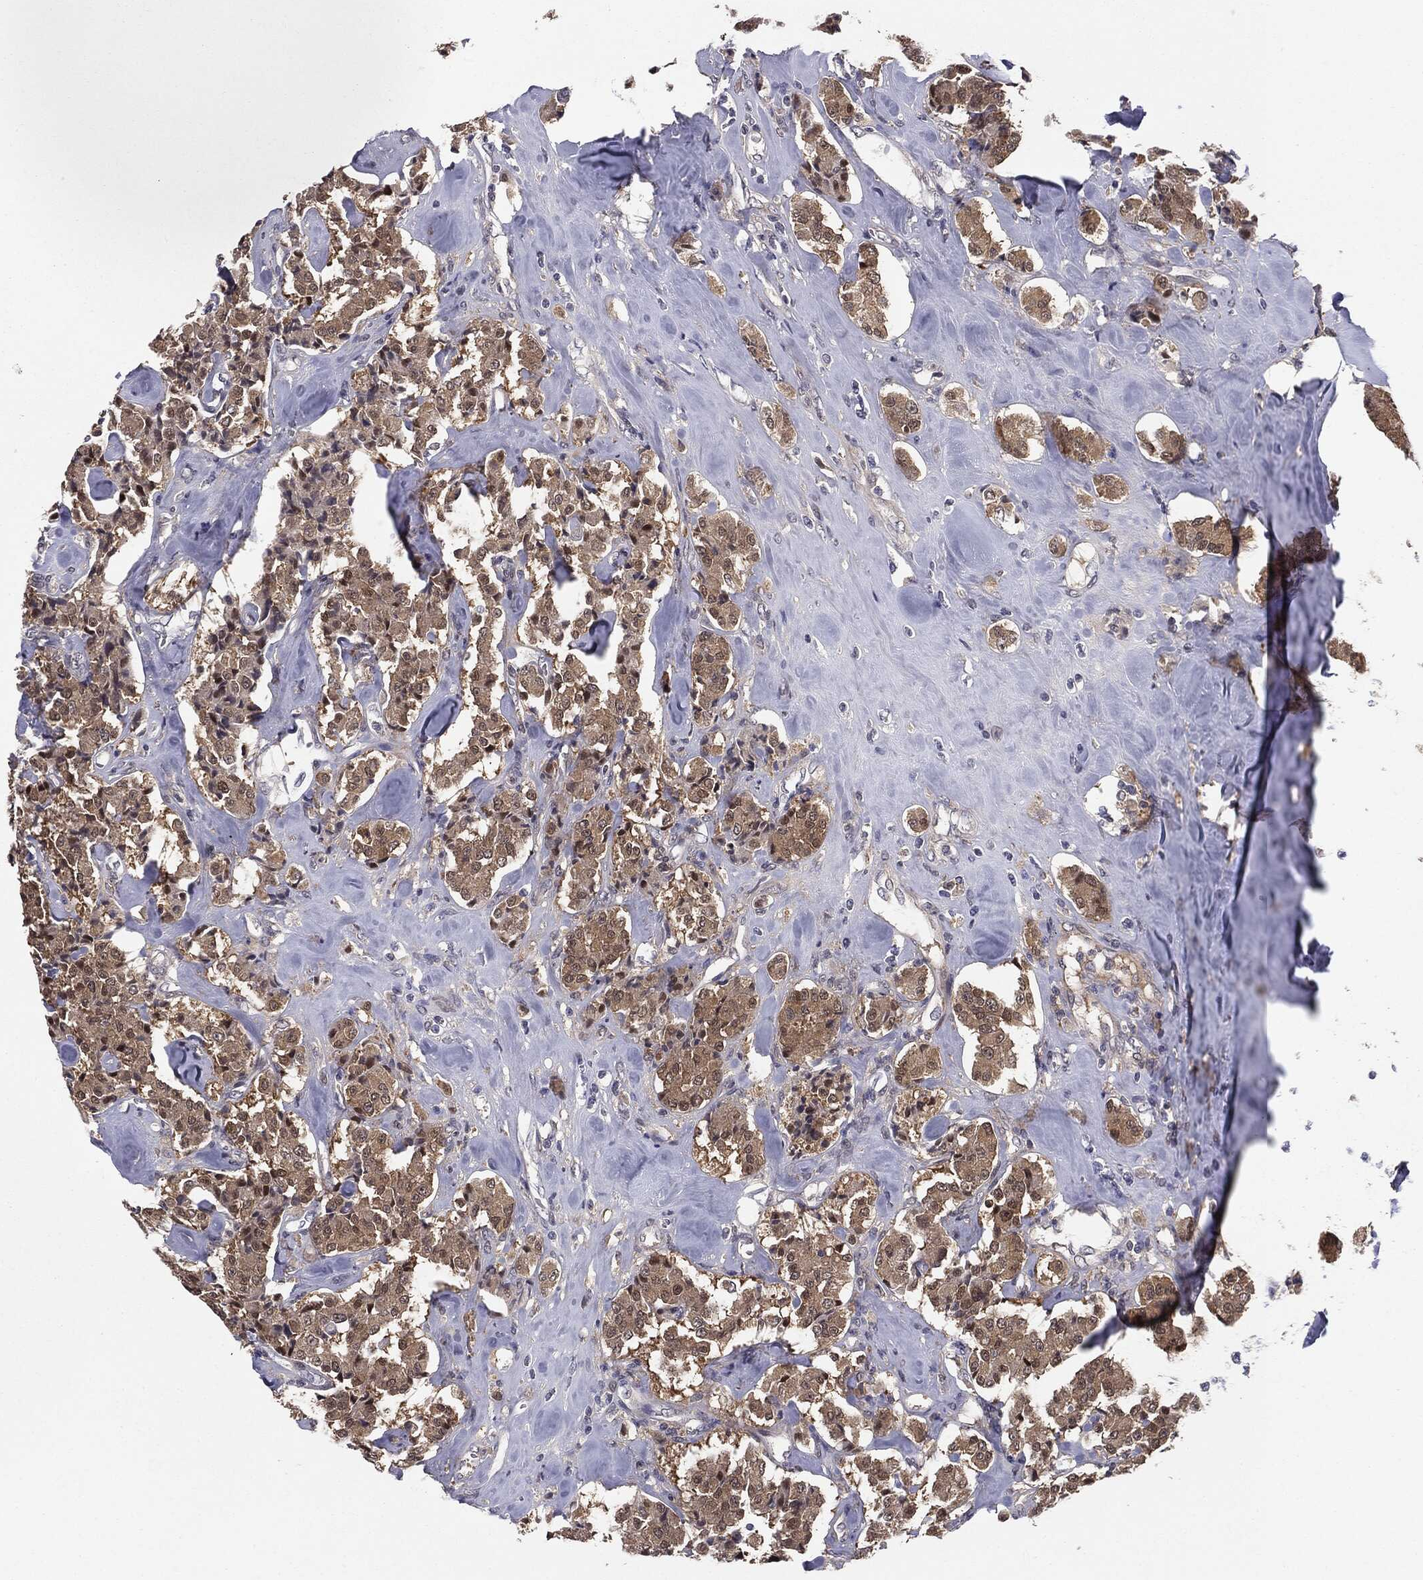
{"staining": {"intensity": "weak", "quantity": ">75%", "location": "cytoplasmic/membranous"}, "tissue": "carcinoid", "cell_type": "Tumor cells", "image_type": "cancer", "snomed": [{"axis": "morphology", "description": "Carcinoid, malignant, NOS"}, {"axis": "topography", "description": "Pancreas"}], "caption": "A histopathology image of human carcinoid stained for a protein shows weak cytoplasmic/membranous brown staining in tumor cells.", "gene": "KRT7", "patient": {"sex": "male", "age": 41}}